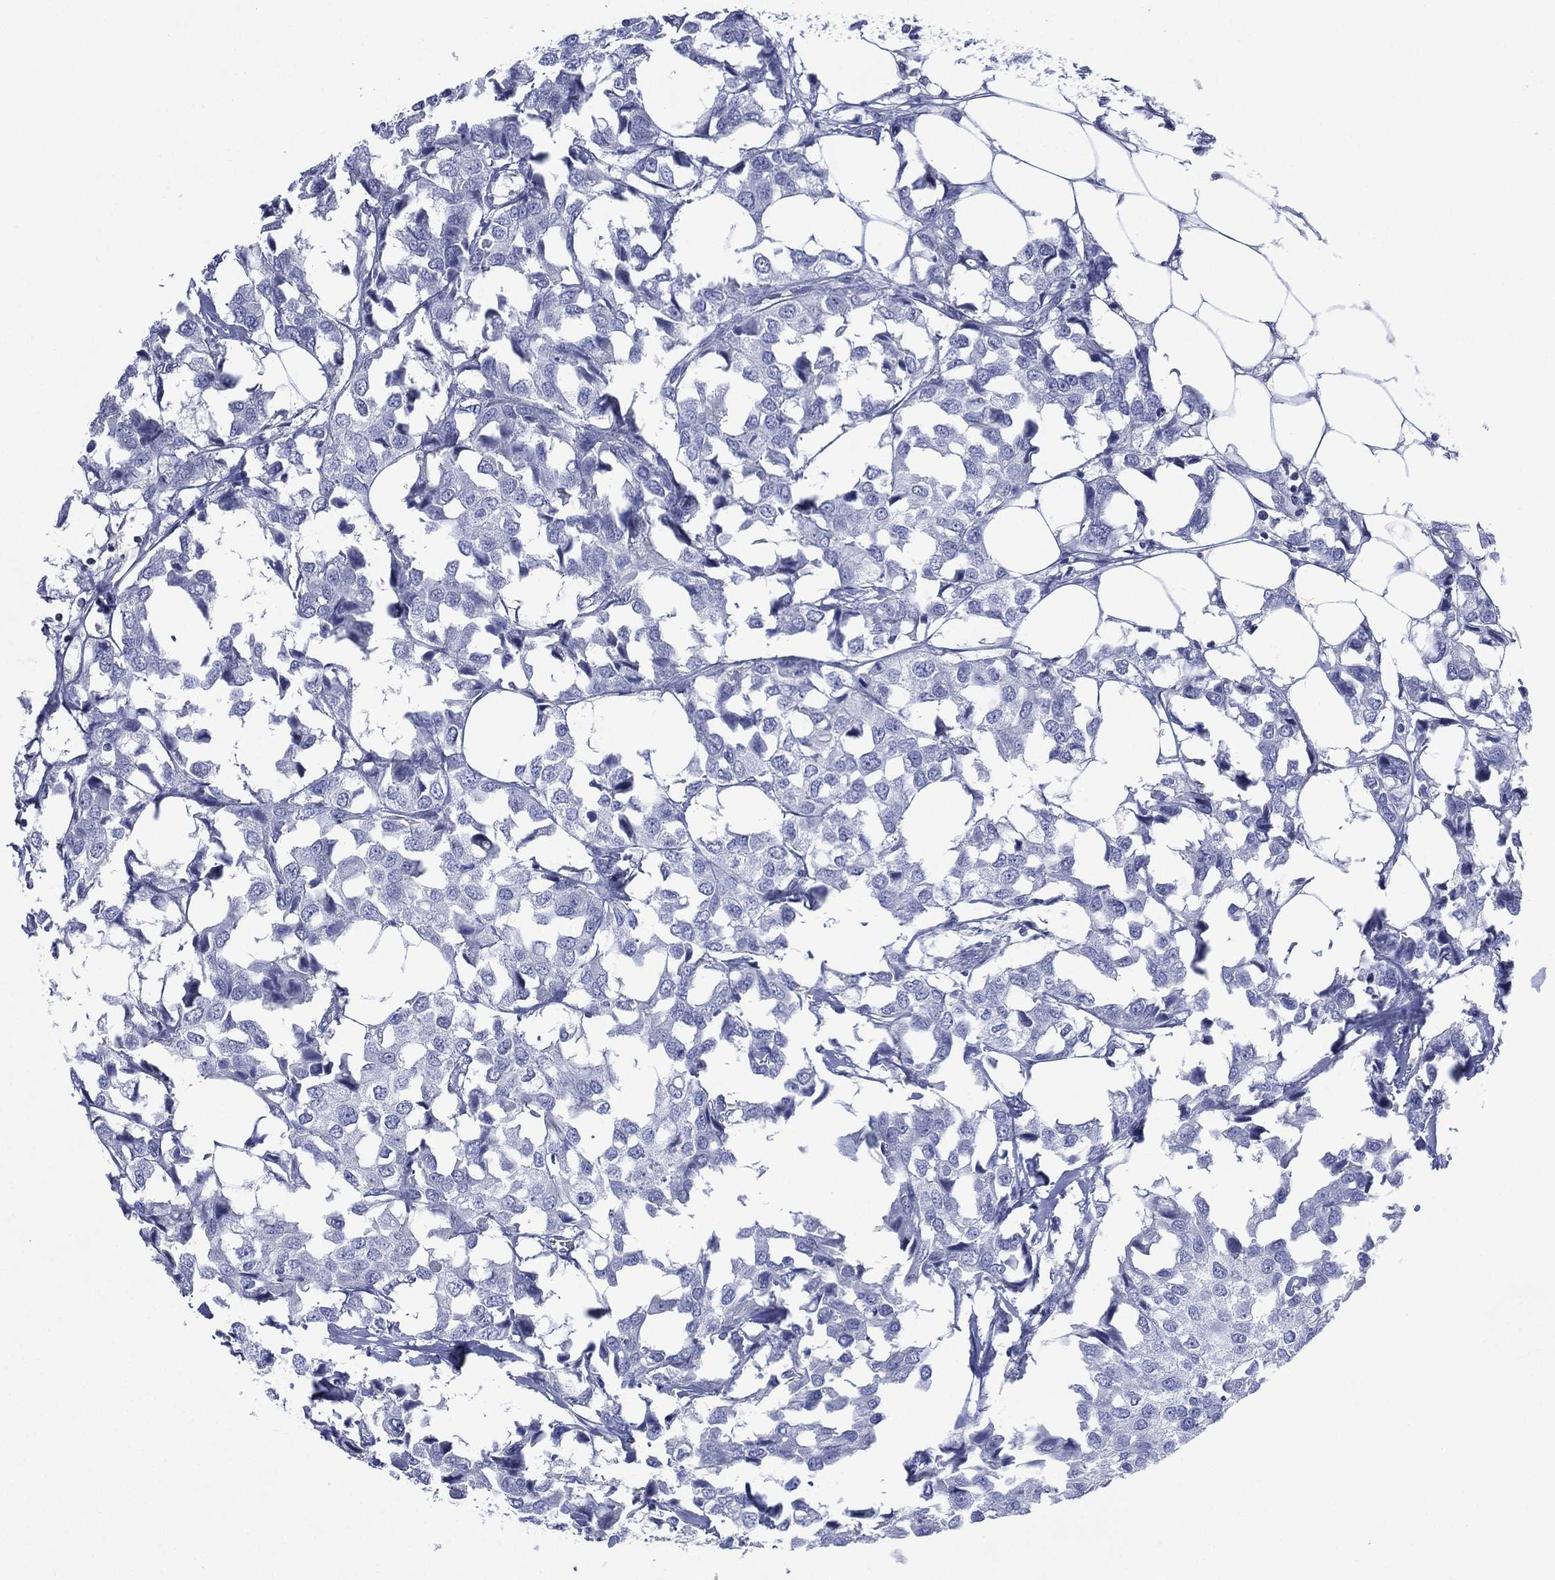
{"staining": {"intensity": "negative", "quantity": "none", "location": "none"}, "tissue": "breast cancer", "cell_type": "Tumor cells", "image_type": "cancer", "snomed": [{"axis": "morphology", "description": "Duct carcinoma"}, {"axis": "topography", "description": "Breast"}], "caption": "Tumor cells are negative for protein expression in human breast cancer (intraductal carcinoma).", "gene": "TMEM247", "patient": {"sex": "female", "age": 80}}